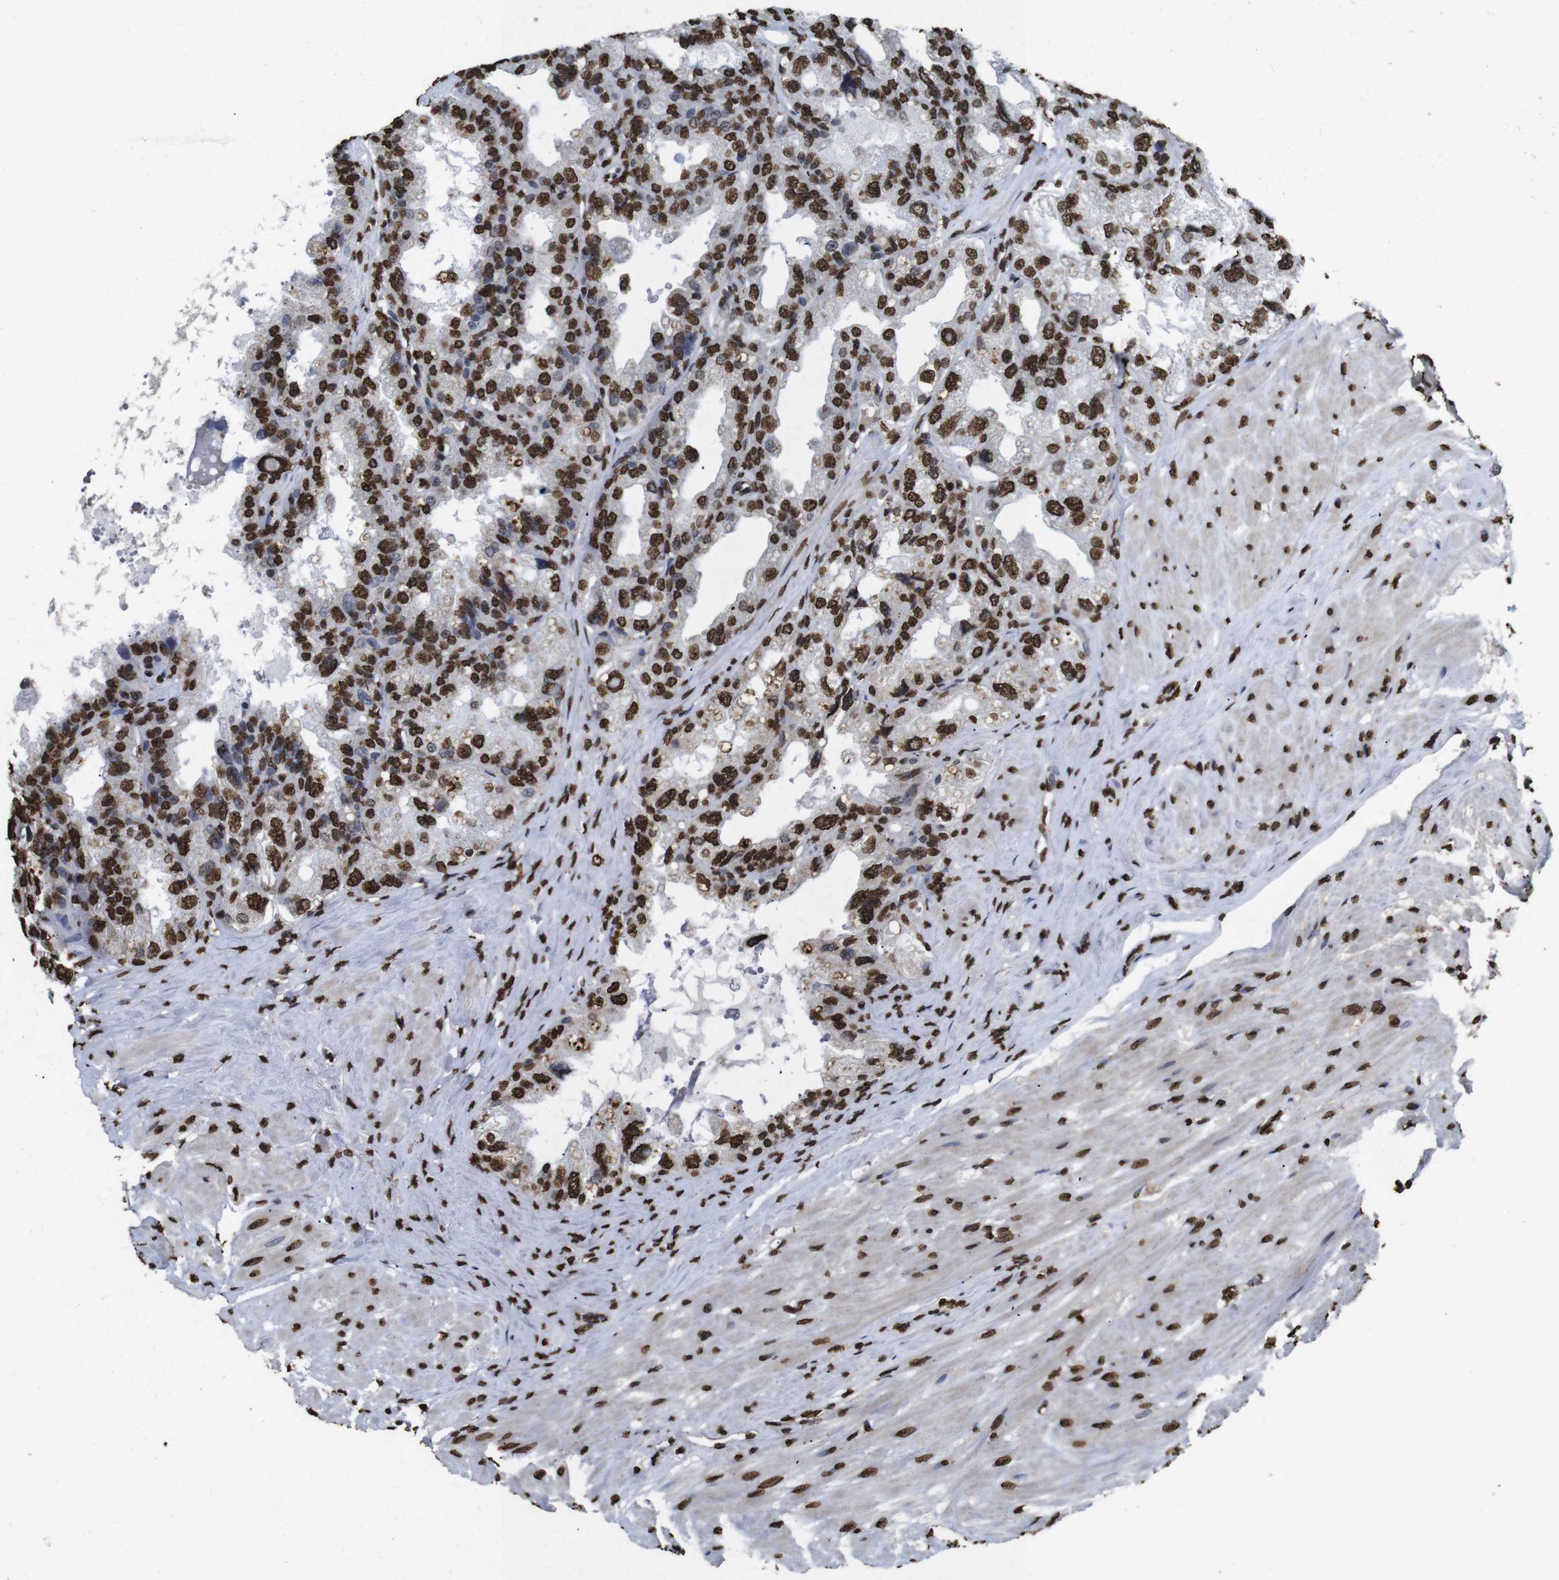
{"staining": {"intensity": "strong", "quantity": ">75%", "location": "nuclear"}, "tissue": "seminal vesicle", "cell_type": "Glandular cells", "image_type": "normal", "snomed": [{"axis": "morphology", "description": "Normal tissue, NOS"}, {"axis": "topography", "description": "Seminal veicle"}], "caption": "The immunohistochemical stain highlights strong nuclear positivity in glandular cells of normal seminal vesicle. The protein is stained brown, and the nuclei are stained in blue (DAB IHC with brightfield microscopy, high magnification).", "gene": "MDM2", "patient": {"sex": "male", "age": 68}}